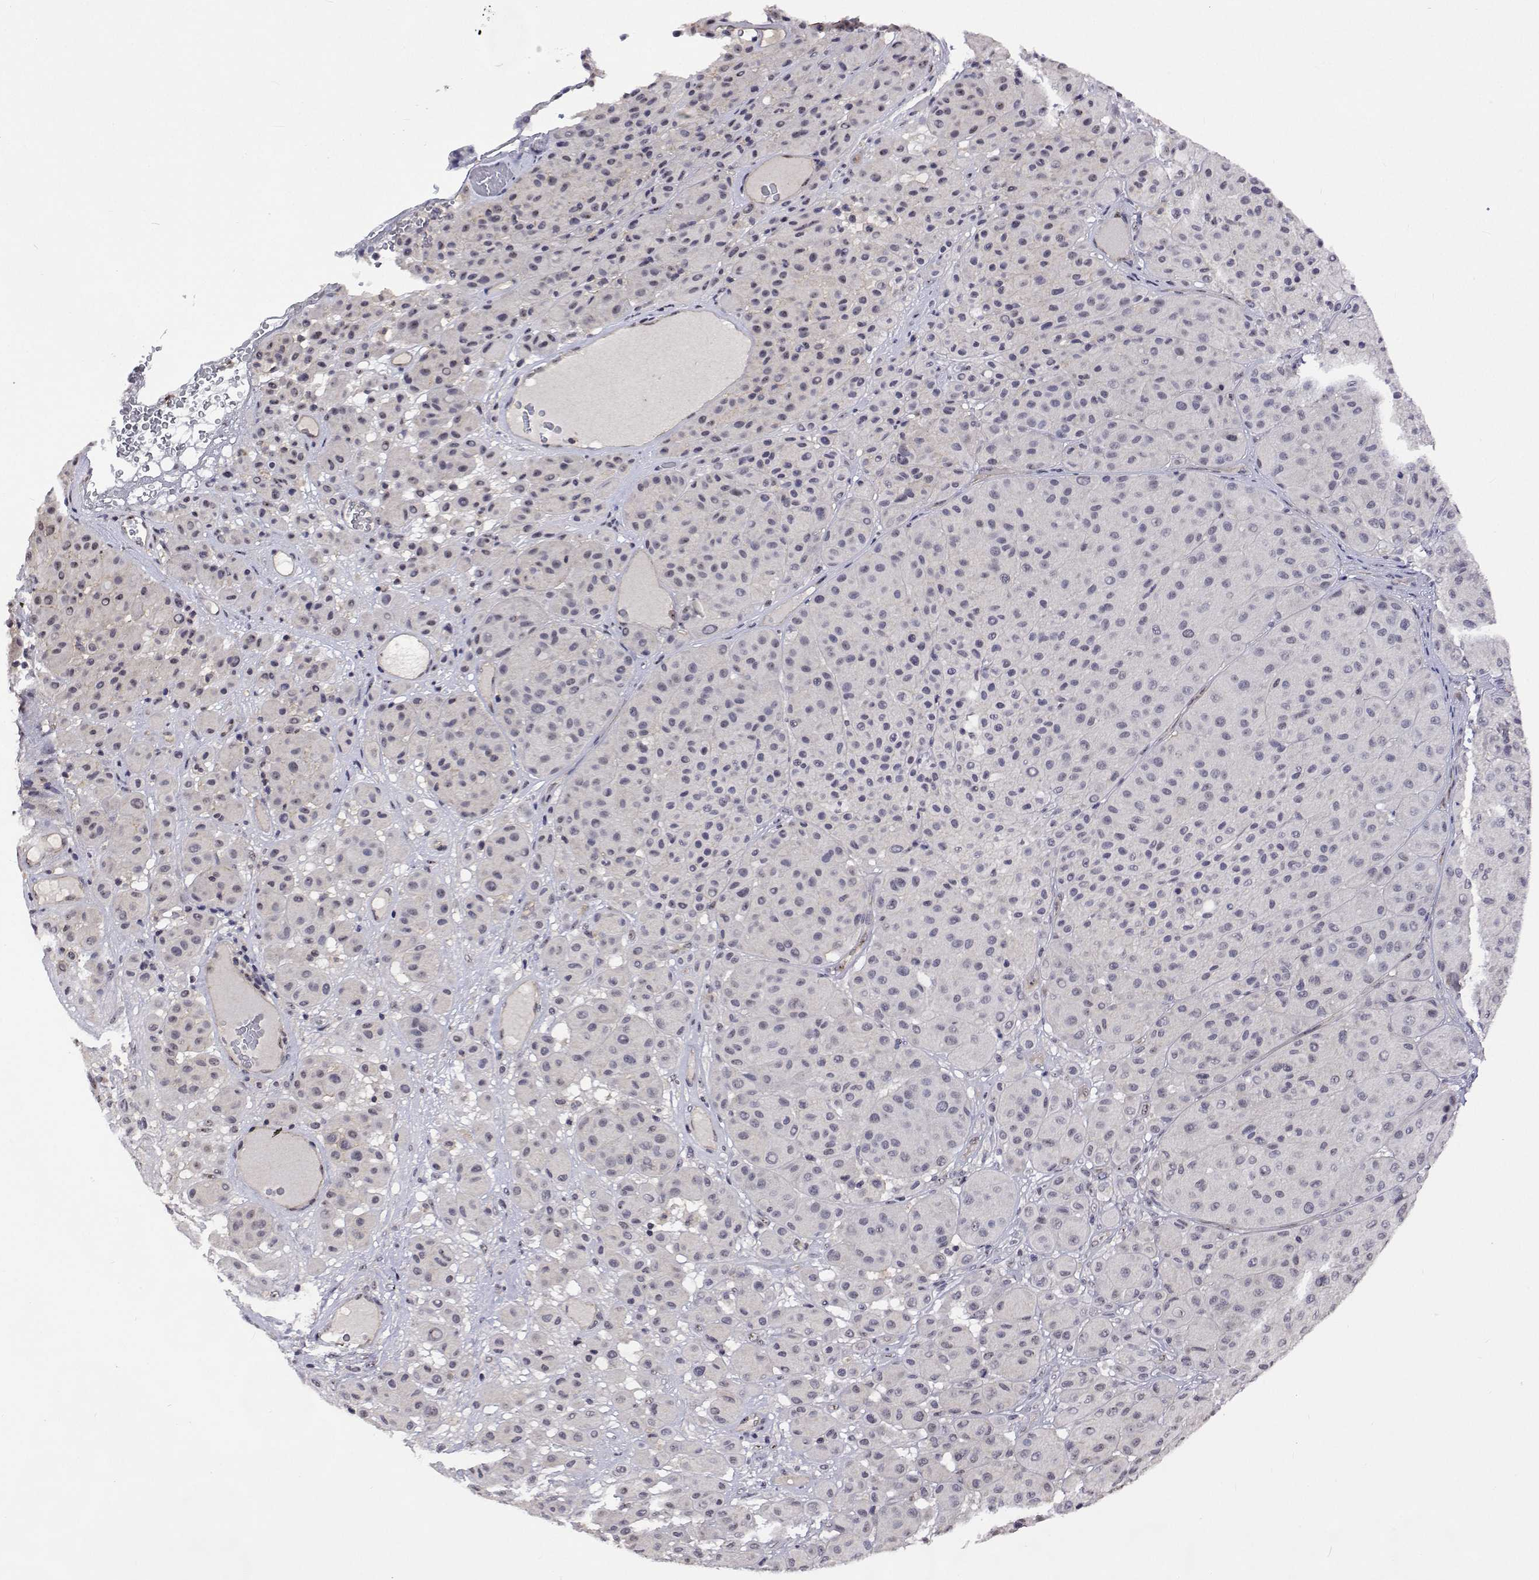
{"staining": {"intensity": "negative", "quantity": "none", "location": "none"}, "tissue": "melanoma", "cell_type": "Tumor cells", "image_type": "cancer", "snomed": [{"axis": "morphology", "description": "Malignant melanoma, Metastatic site"}, {"axis": "topography", "description": "Smooth muscle"}], "caption": "Immunohistochemical staining of human melanoma shows no significant positivity in tumor cells.", "gene": "NHP2", "patient": {"sex": "male", "age": 41}}